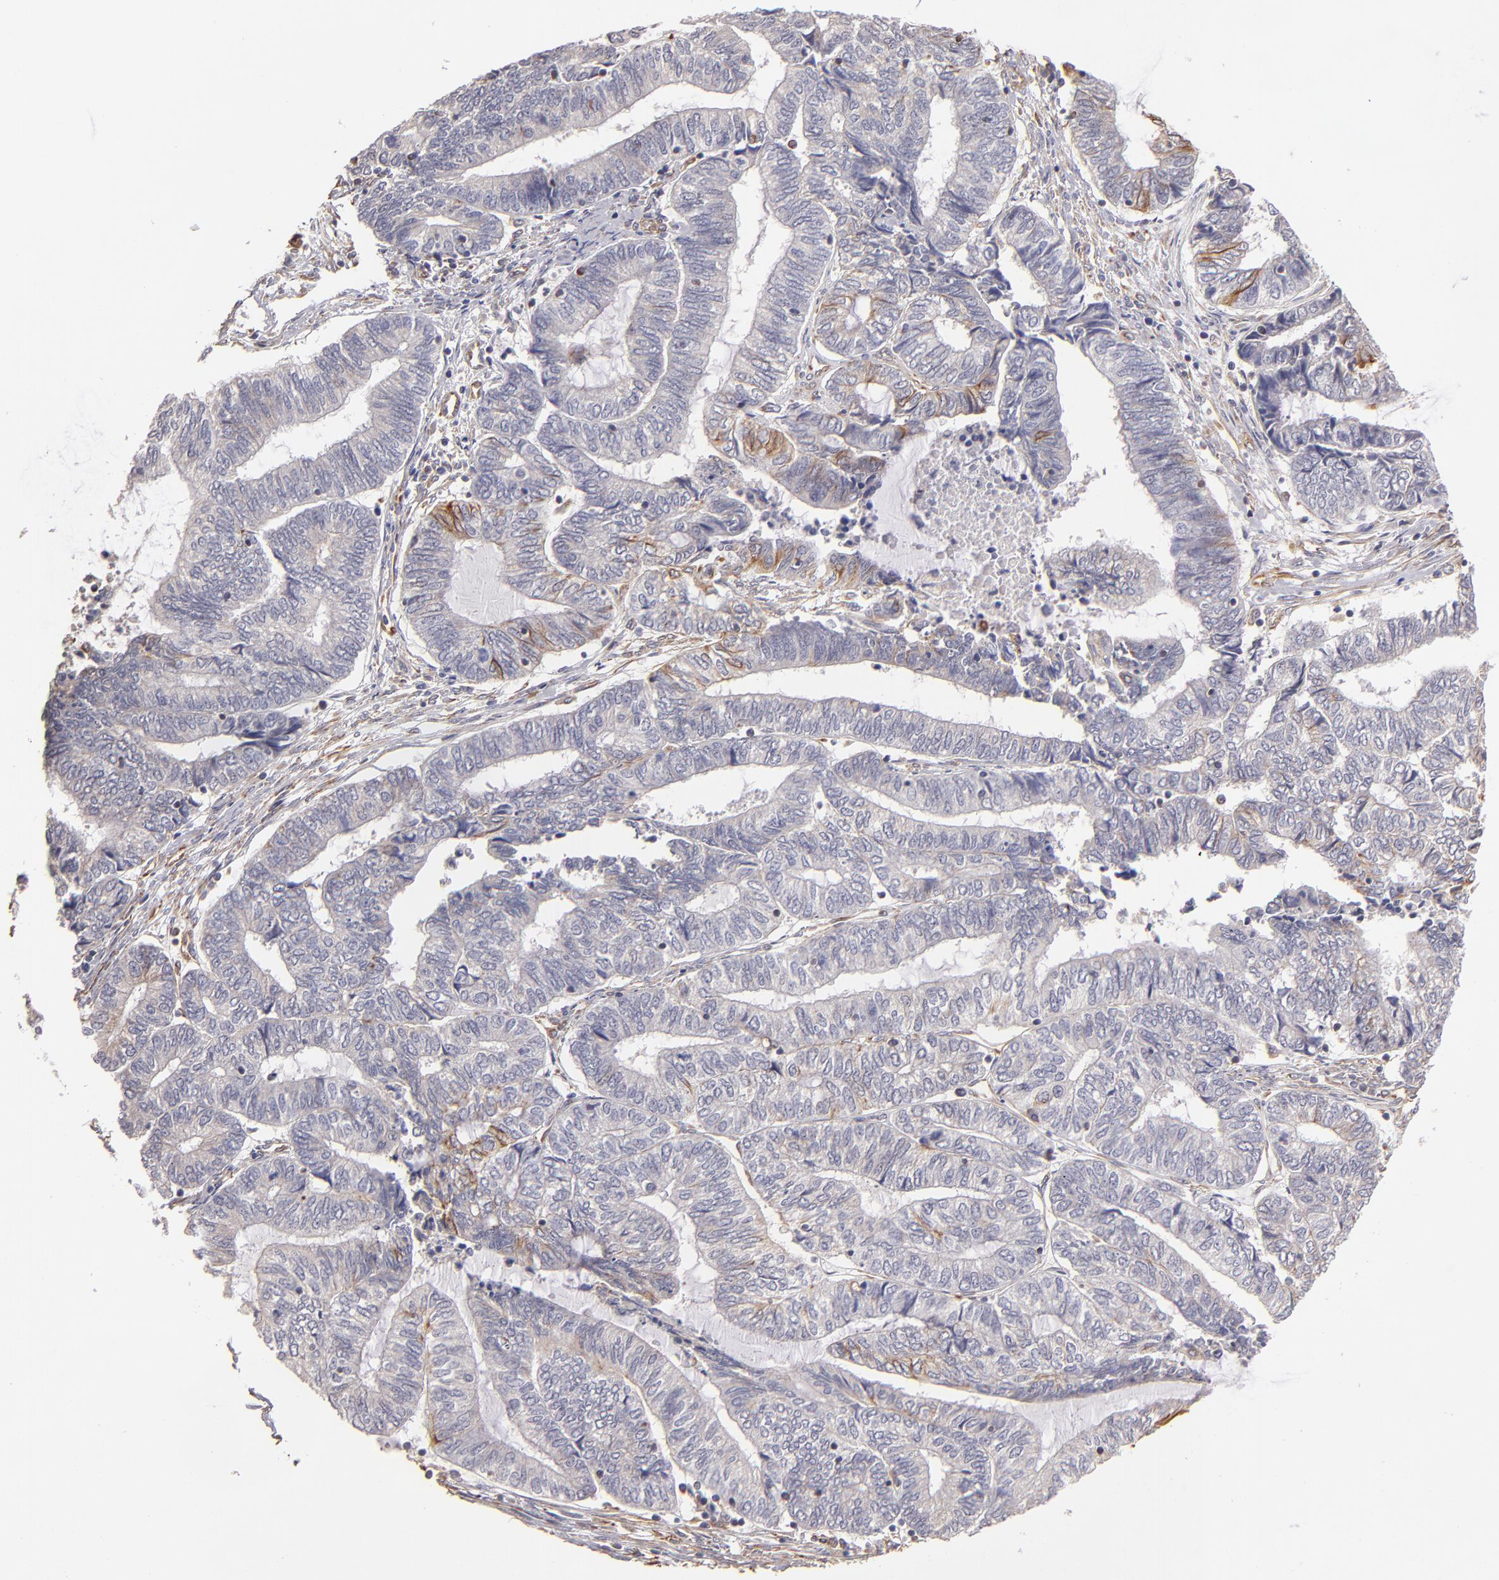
{"staining": {"intensity": "moderate", "quantity": "<25%", "location": "cytoplasmic/membranous"}, "tissue": "endometrial cancer", "cell_type": "Tumor cells", "image_type": "cancer", "snomed": [{"axis": "morphology", "description": "Adenocarcinoma, NOS"}, {"axis": "topography", "description": "Uterus"}, {"axis": "topography", "description": "Endometrium"}], "caption": "Protein positivity by immunohistochemistry demonstrates moderate cytoplasmic/membranous staining in approximately <25% of tumor cells in adenocarcinoma (endometrial). (IHC, brightfield microscopy, high magnification).", "gene": "ABCC1", "patient": {"sex": "female", "age": 70}}